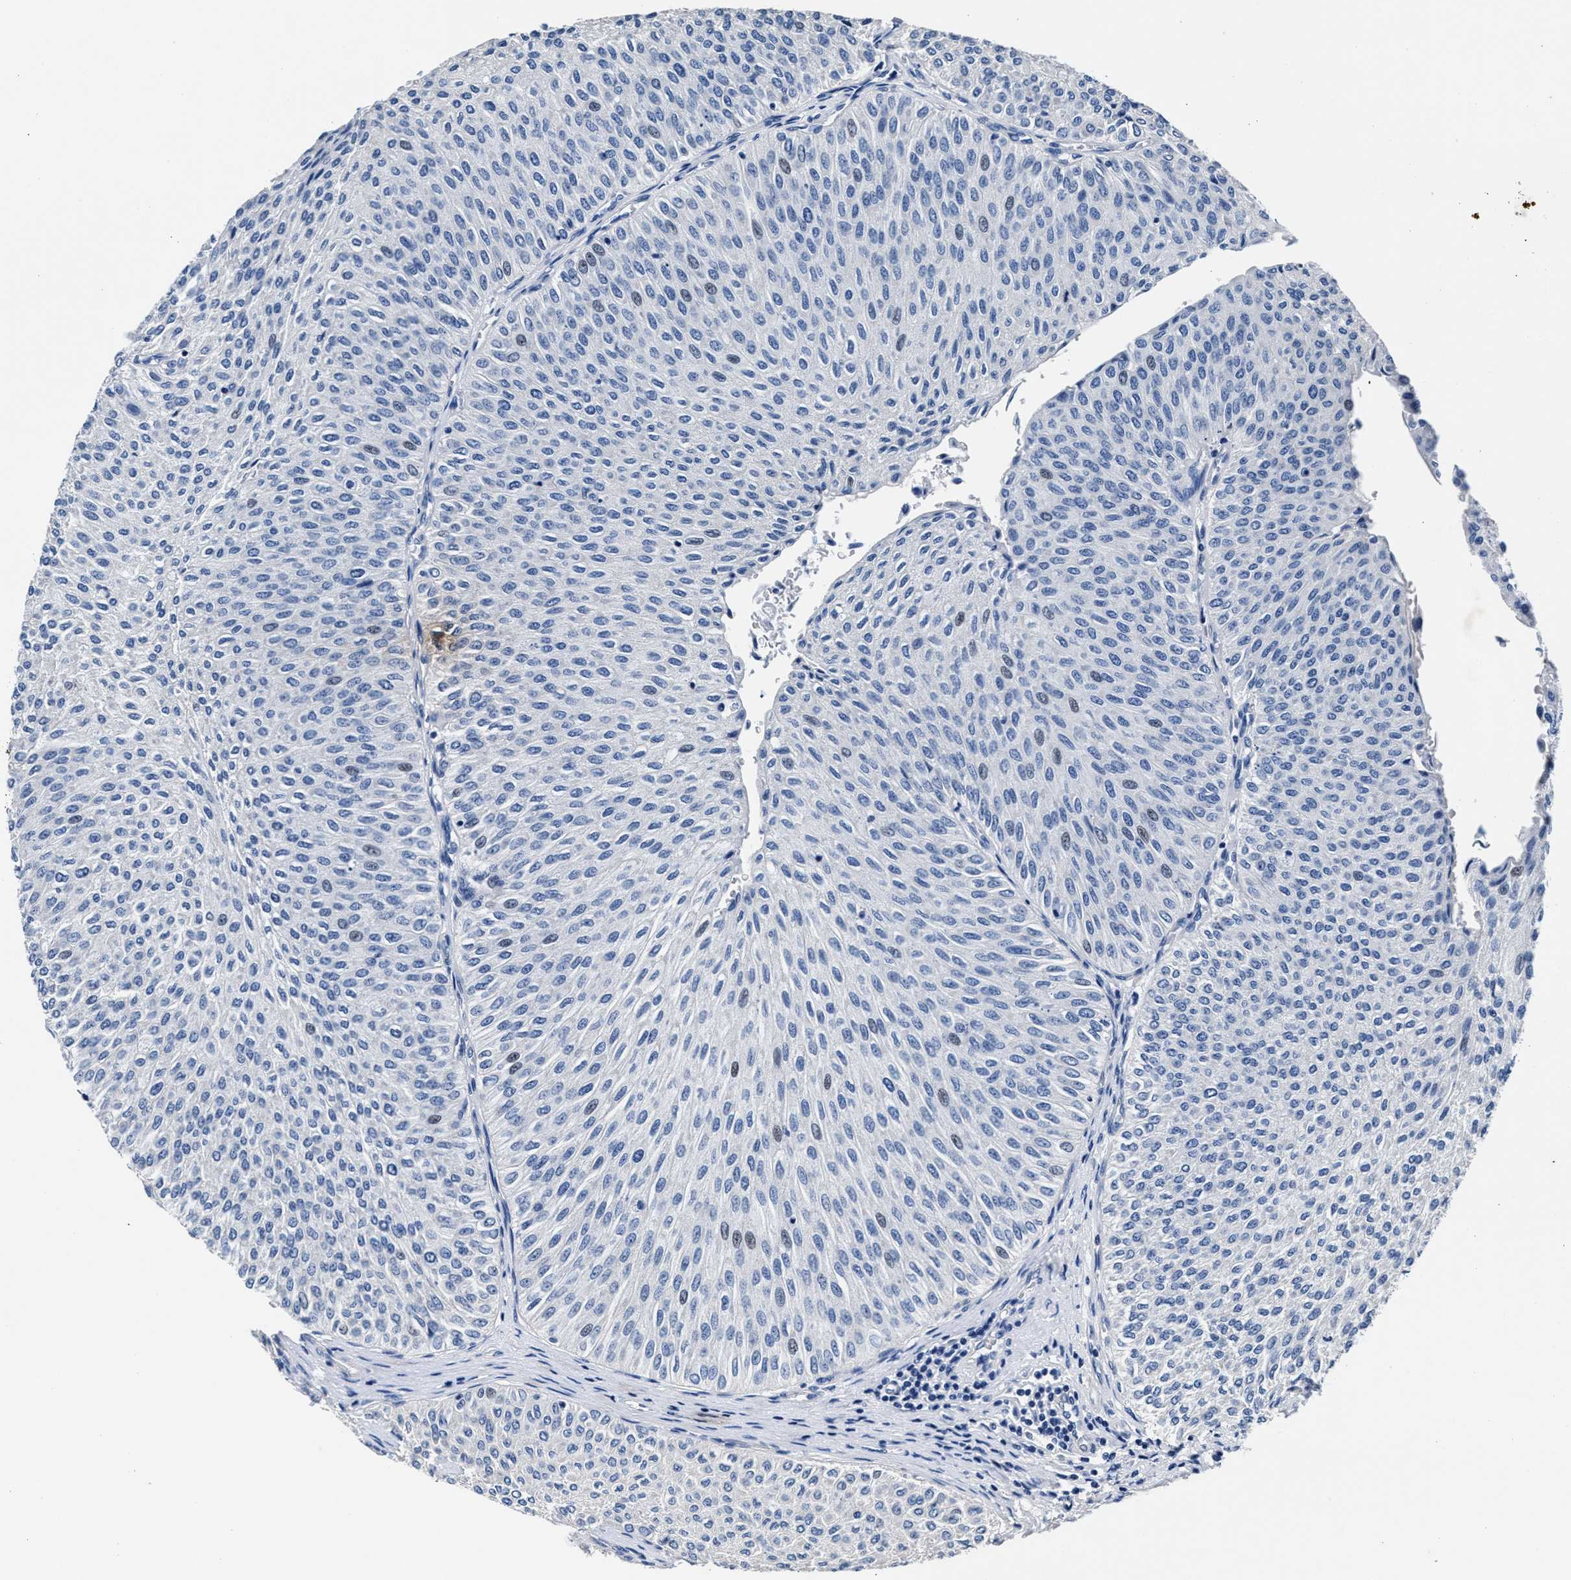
{"staining": {"intensity": "negative", "quantity": "none", "location": "none"}, "tissue": "urothelial cancer", "cell_type": "Tumor cells", "image_type": "cancer", "snomed": [{"axis": "morphology", "description": "Urothelial carcinoma, Low grade"}, {"axis": "topography", "description": "Urinary bladder"}], "caption": "DAB immunohistochemical staining of urothelial cancer demonstrates no significant positivity in tumor cells.", "gene": "GSTM1", "patient": {"sex": "male", "age": 78}}